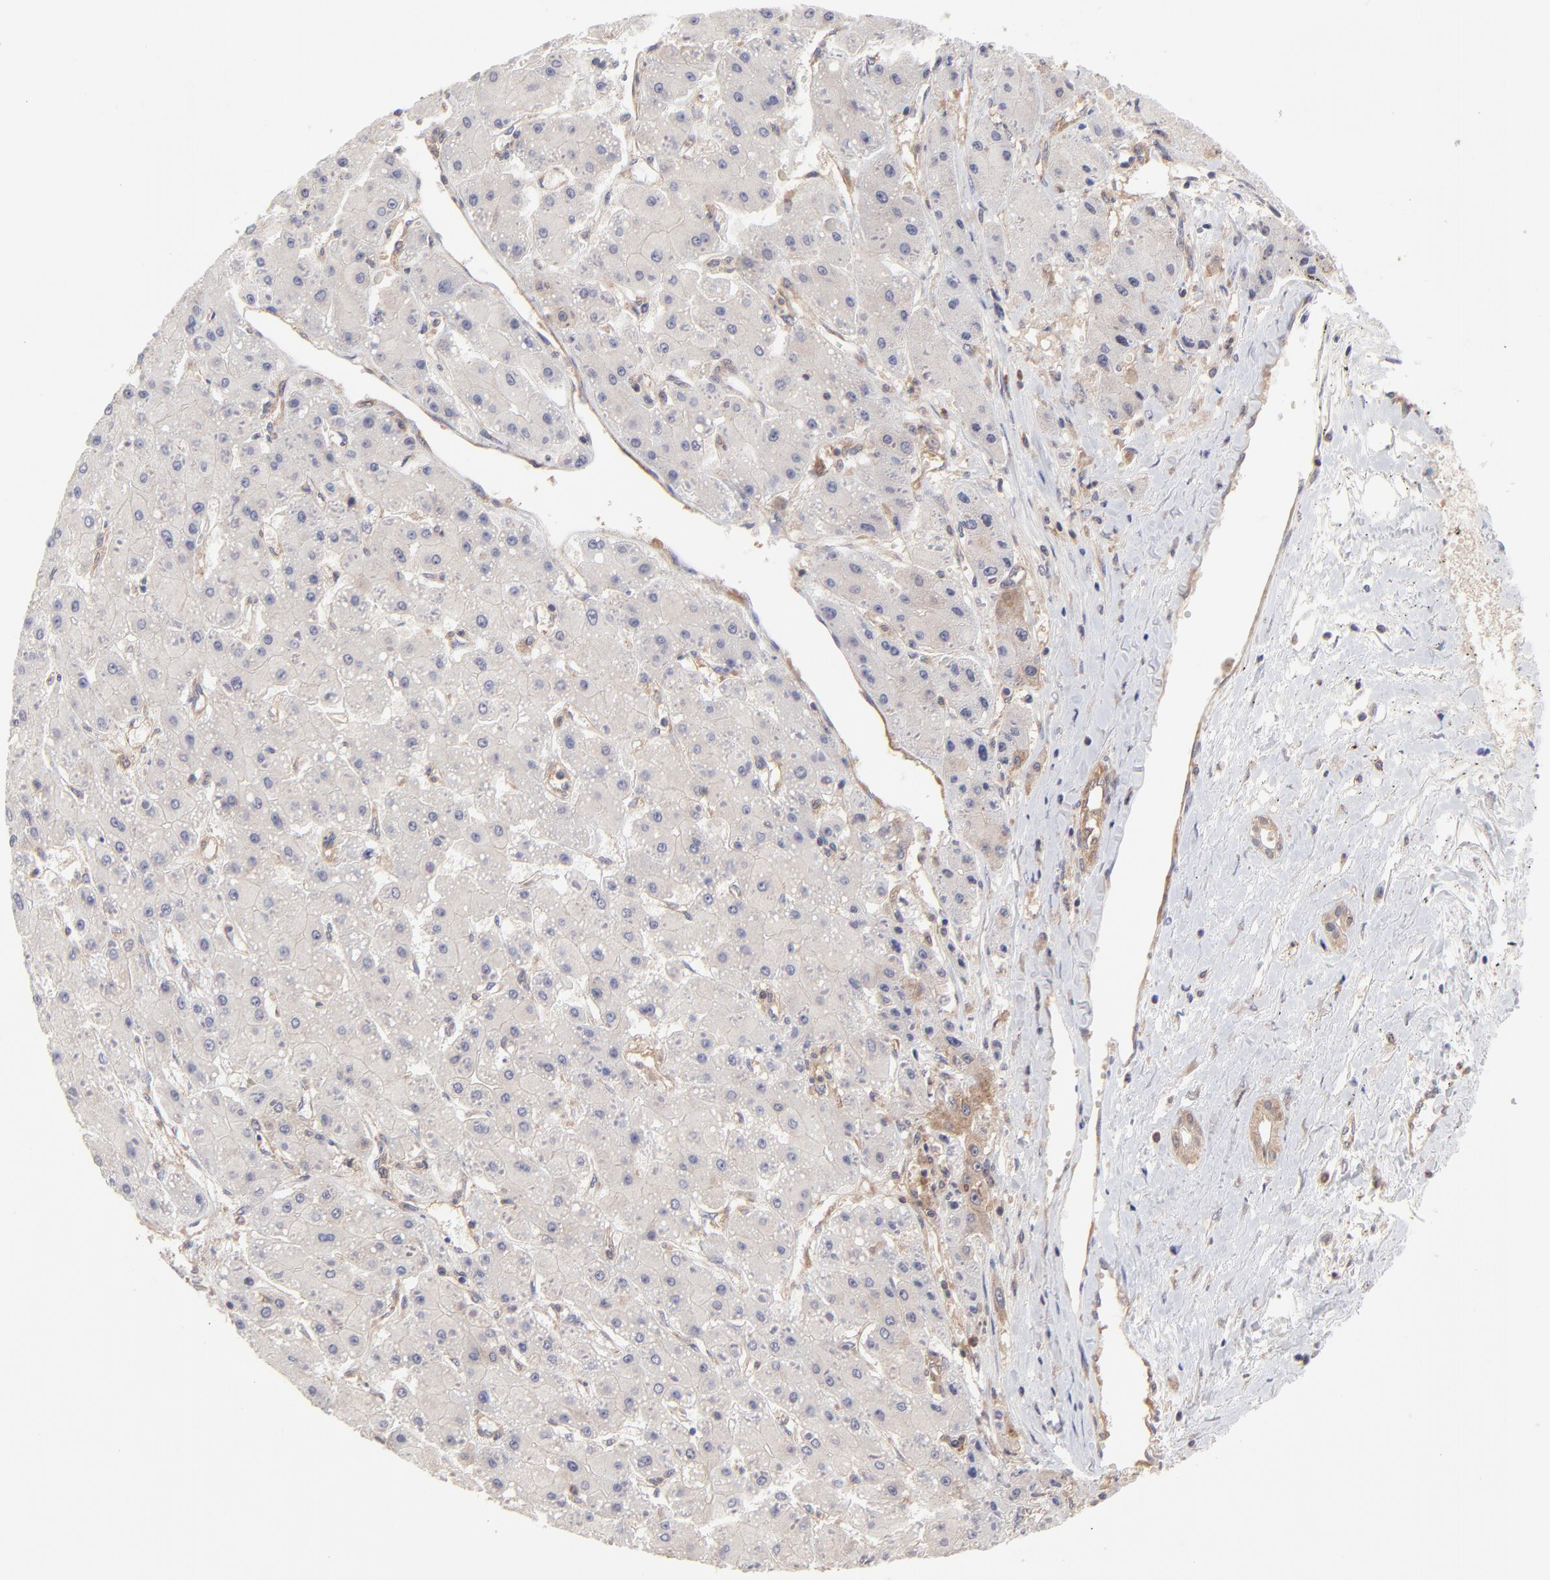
{"staining": {"intensity": "negative", "quantity": "none", "location": "none"}, "tissue": "liver cancer", "cell_type": "Tumor cells", "image_type": "cancer", "snomed": [{"axis": "morphology", "description": "Carcinoma, Hepatocellular, NOS"}, {"axis": "topography", "description": "Liver"}], "caption": "A histopathology image of hepatocellular carcinoma (liver) stained for a protein exhibits no brown staining in tumor cells.", "gene": "GART", "patient": {"sex": "female", "age": 52}}